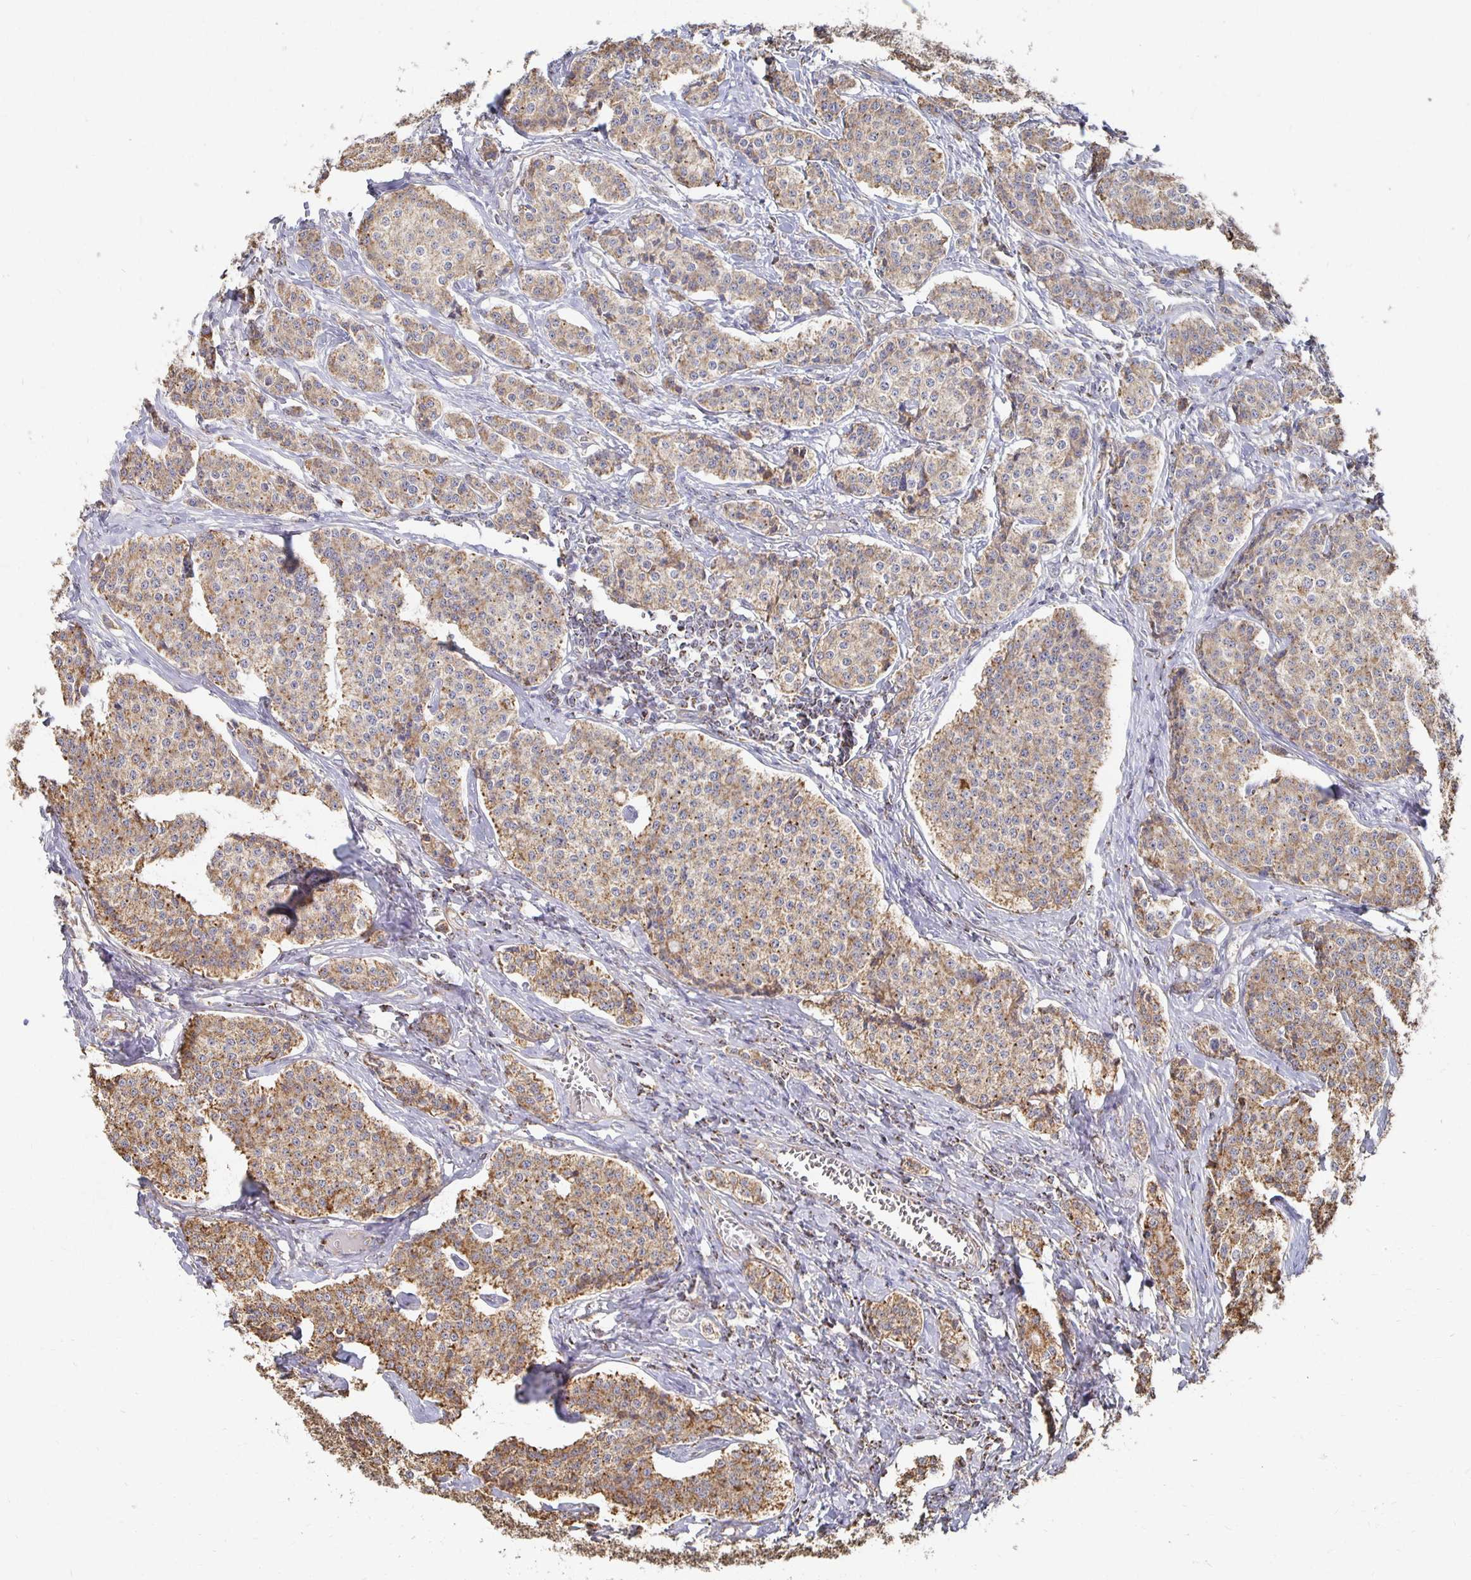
{"staining": {"intensity": "weak", "quantity": ">75%", "location": "cytoplasmic/membranous"}, "tissue": "carcinoid", "cell_type": "Tumor cells", "image_type": "cancer", "snomed": [{"axis": "morphology", "description": "Carcinoid, malignant, NOS"}, {"axis": "topography", "description": "Small intestine"}], "caption": "A histopathology image of human carcinoid (malignant) stained for a protein shows weak cytoplasmic/membranous brown staining in tumor cells.", "gene": "NKX2-8", "patient": {"sex": "female", "age": 64}}